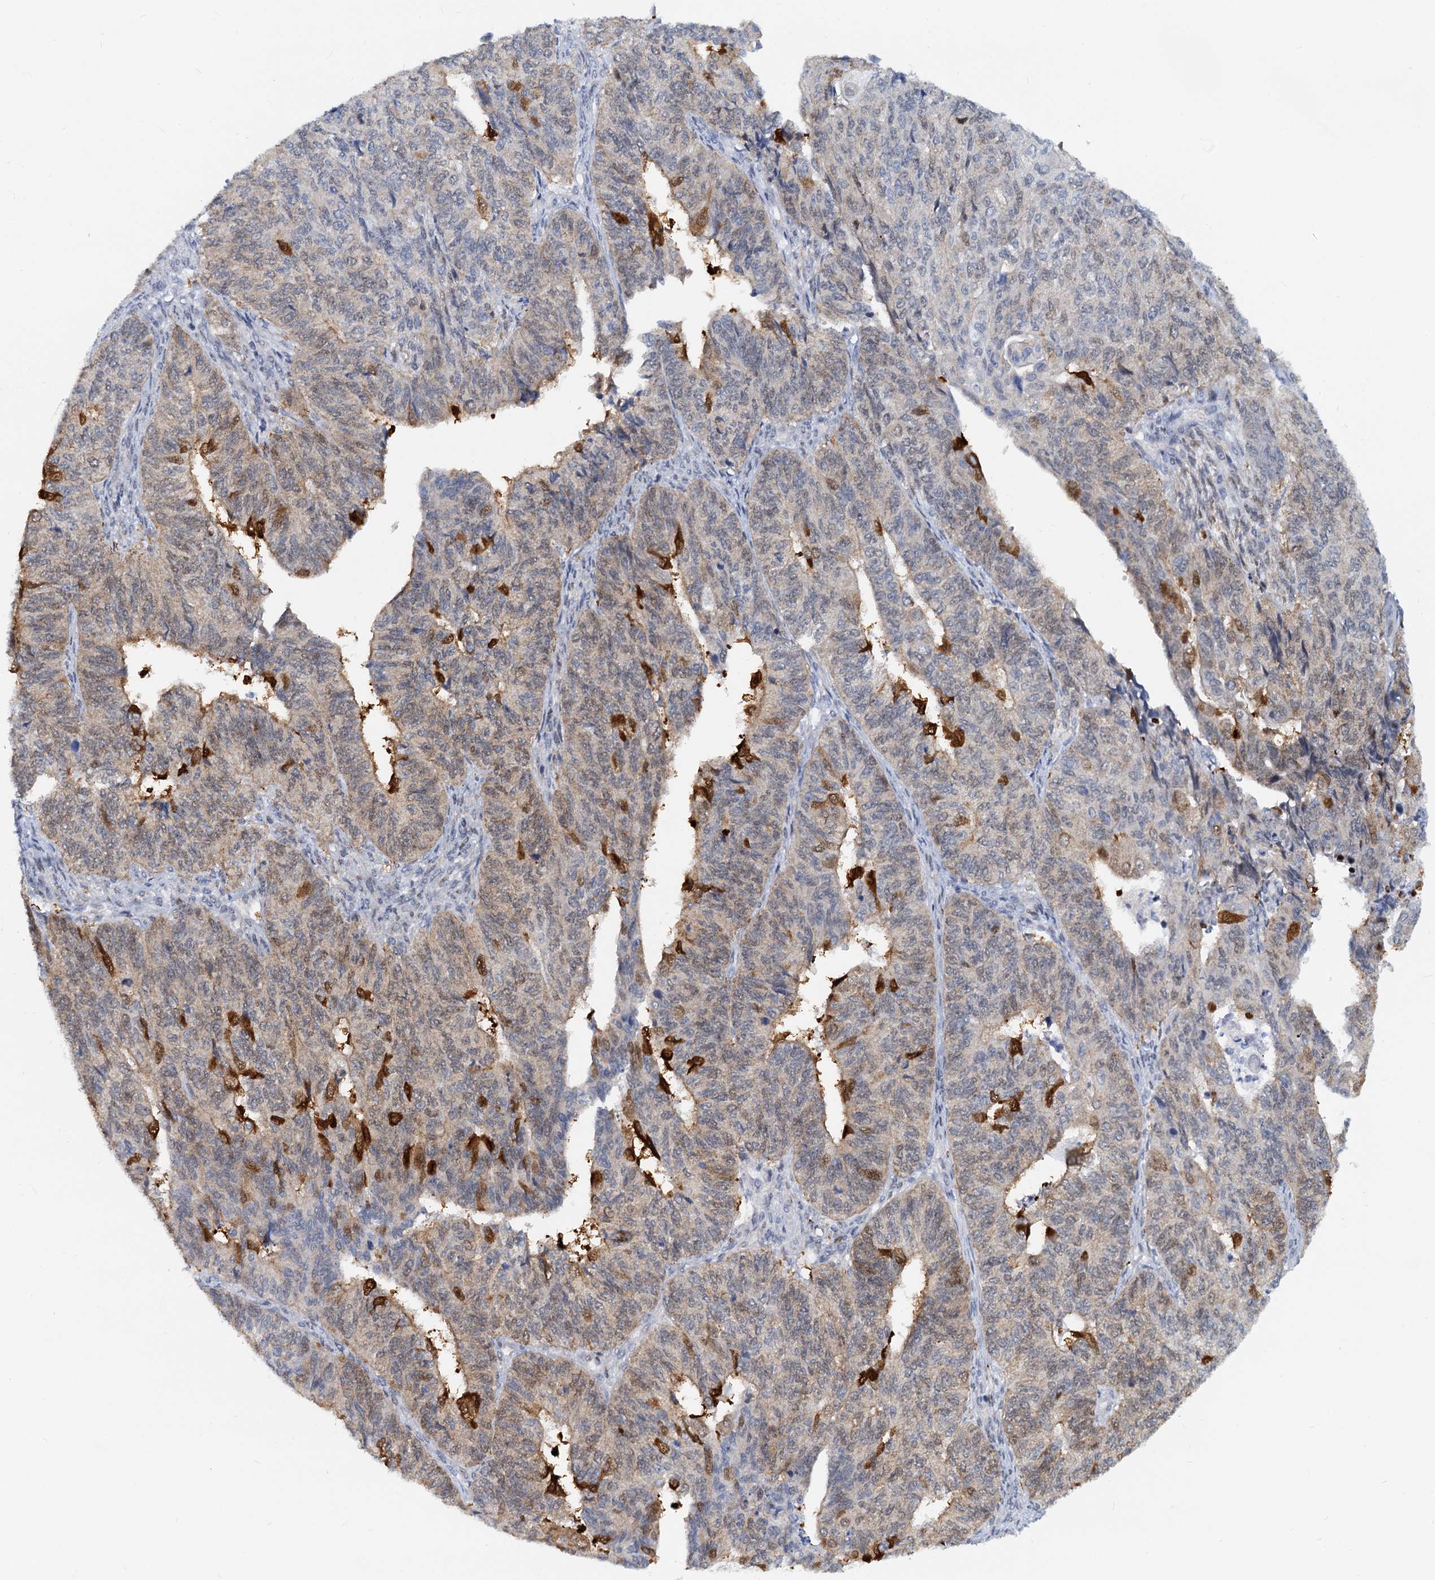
{"staining": {"intensity": "strong", "quantity": "<25%", "location": "cytoplasmic/membranous,nuclear"}, "tissue": "endometrial cancer", "cell_type": "Tumor cells", "image_type": "cancer", "snomed": [{"axis": "morphology", "description": "Adenocarcinoma, NOS"}, {"axis": "topography", "description": "Endometrium"}], "caption": "DAB (3,3'-diaminobenzidine) immunohistochemical staining of human adenocarcinoma (endometrial) reveals strong cytoplasmic/membranous and nuclear protein positivity in about <25% of tumor cells.", "gene": "PTGES3", "patient": {"sex": "female", "age": 32}}